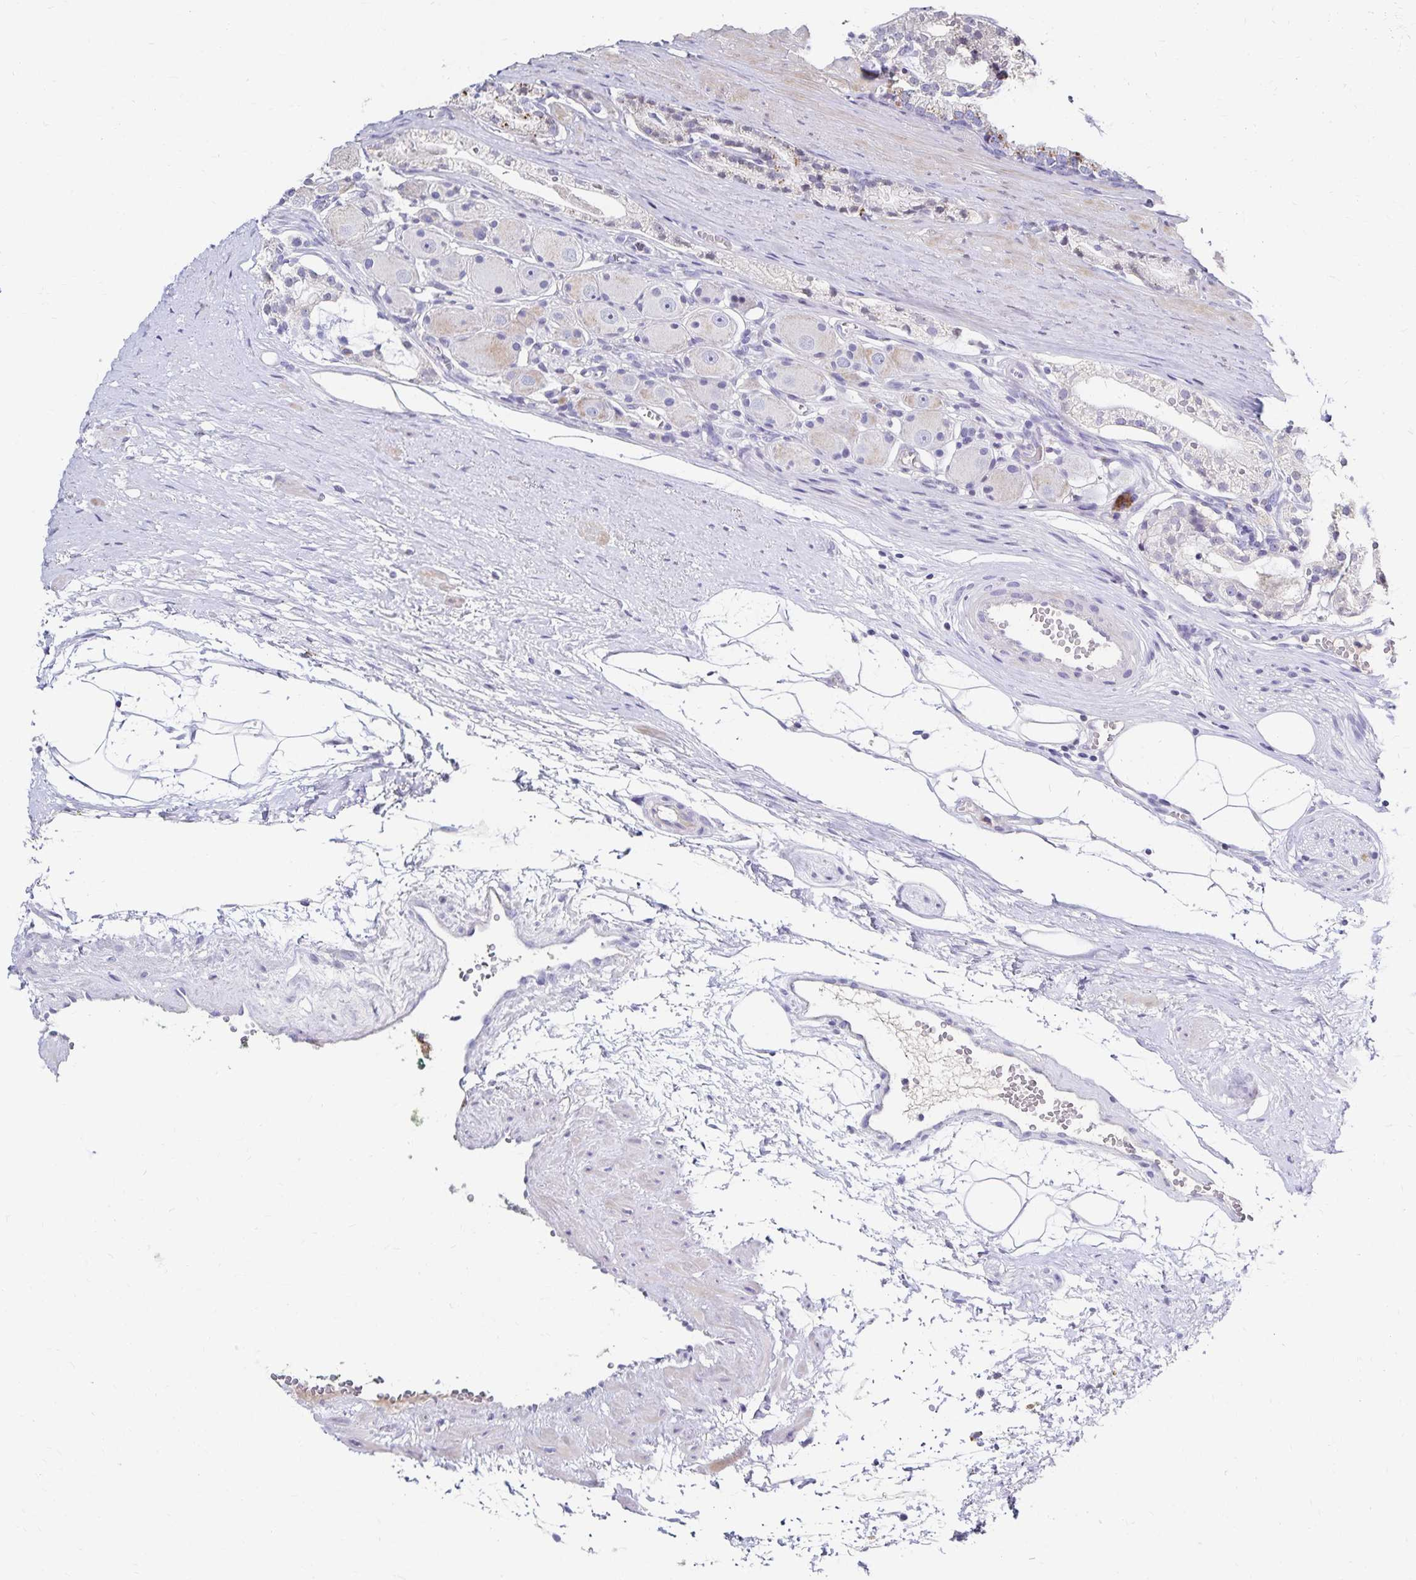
{"staining": {"intensity": "negative", "quantity": "none", "location": "none"}, "tissue": "prostate cancer", "cell_type": "Tumor cells", "image_type": "cancer", "snomed": [{"axis": "morphology", "description": "Adenocarcinoma, High grade"}, {"axis": "topography", "description": "Prostate"}], "caption": "Immunohistochemistry of high-grade adenocarcinoma (prostate) shows no staining in tumor cells.", "gene": "PAX5", "patient": {"sex": "male", "age": 71}}